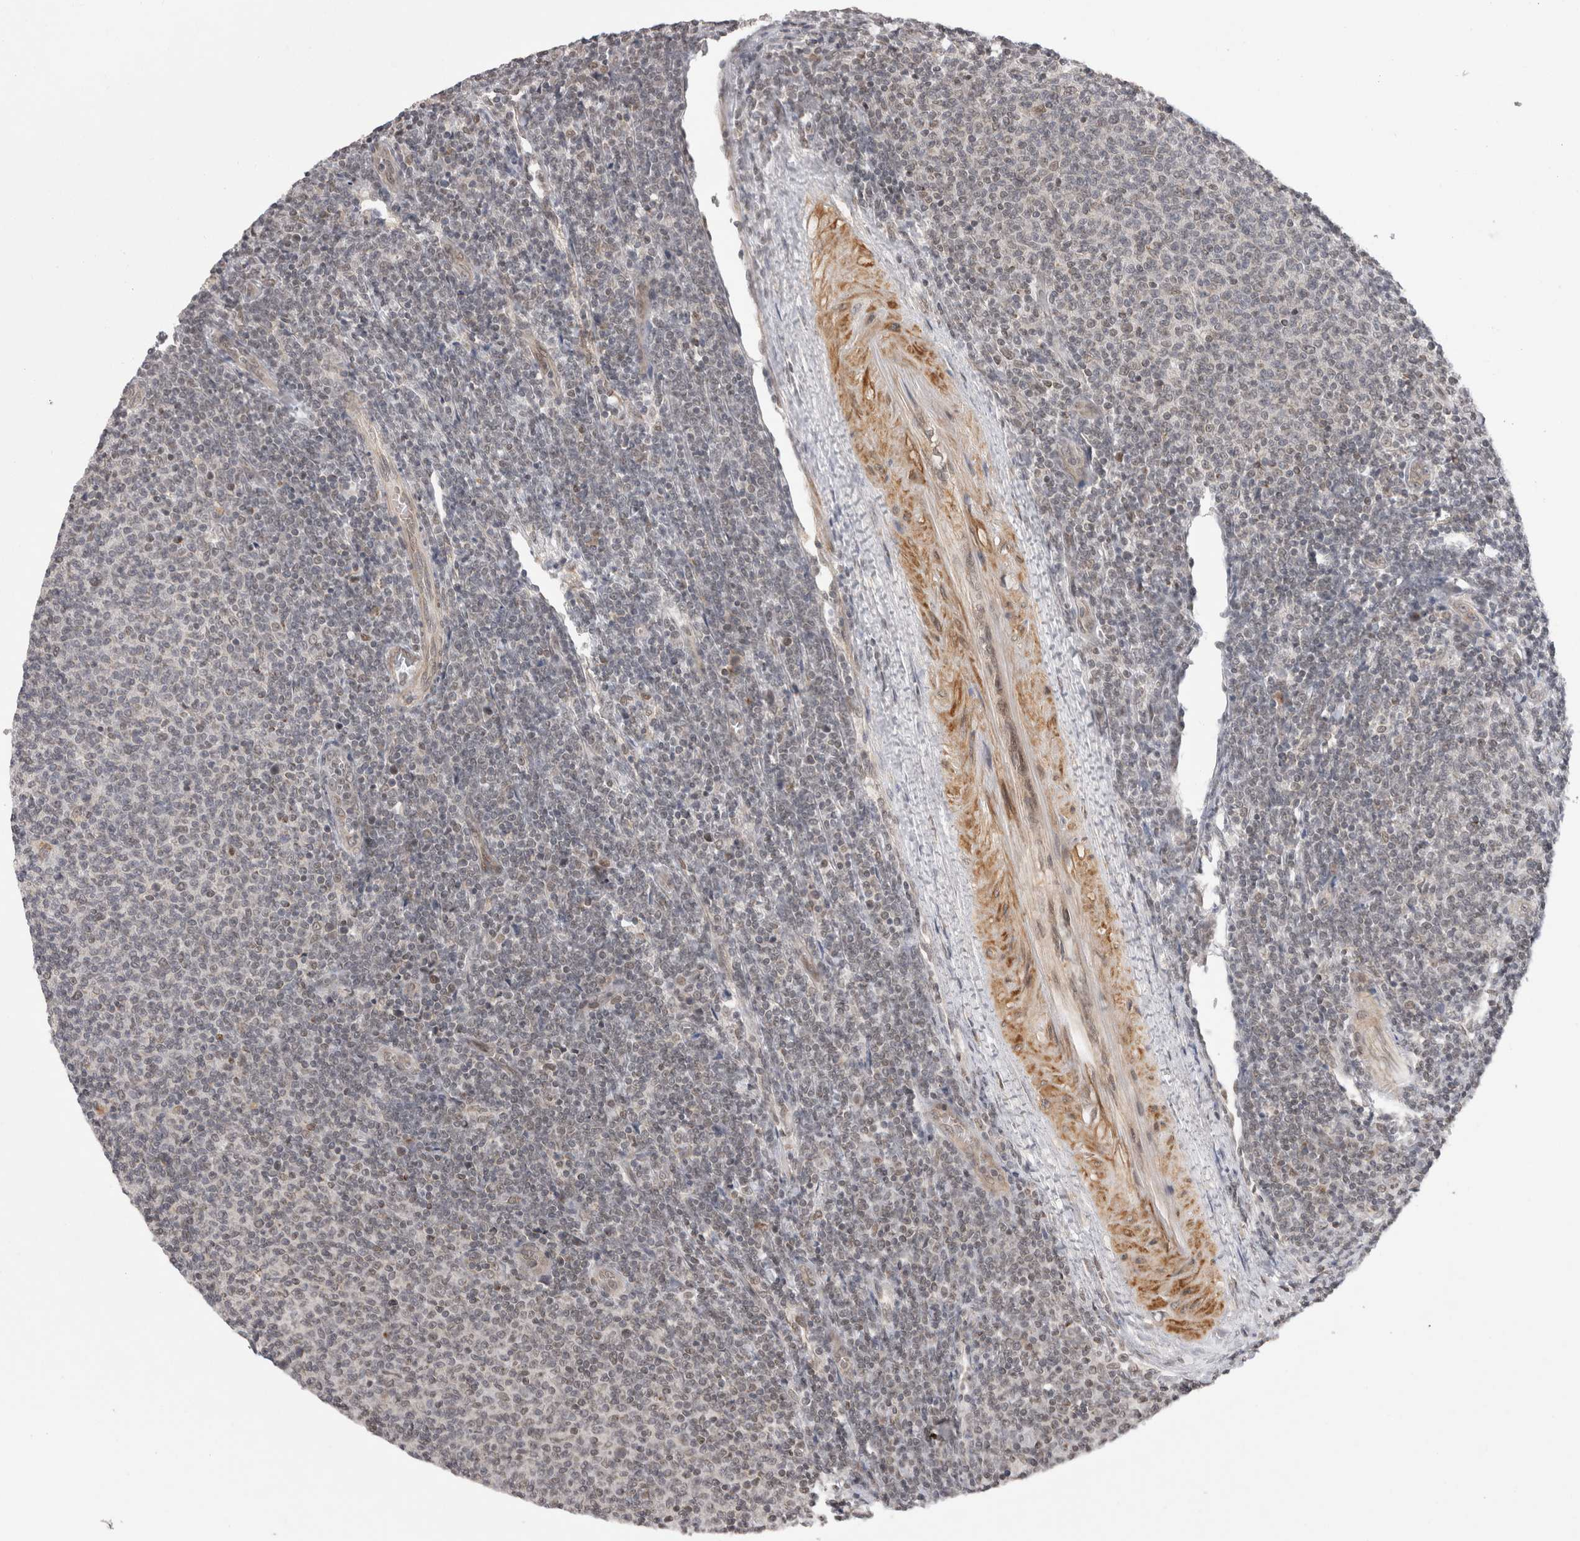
{"staining": {"intensity": "weak", "quantity": "<25%", "location": "nuclear"}, "tissue": "lymphoma", "cell_type": "Tumor cells", "image_type": "cancer", "snomed": [{"axis": "morphology", "description": "Malignant lymphoma, non-Hodgkin's type, Low grade"}, {"axis": "topography", "description": "Lymph node"}], "caption": "IHC of human malignant lymphoma, non-Hodgkin's type (low-grade) displays no staining in tumor cells.", "gene": "TMEM65", "patient": {"sex": "male", "age": 66}}